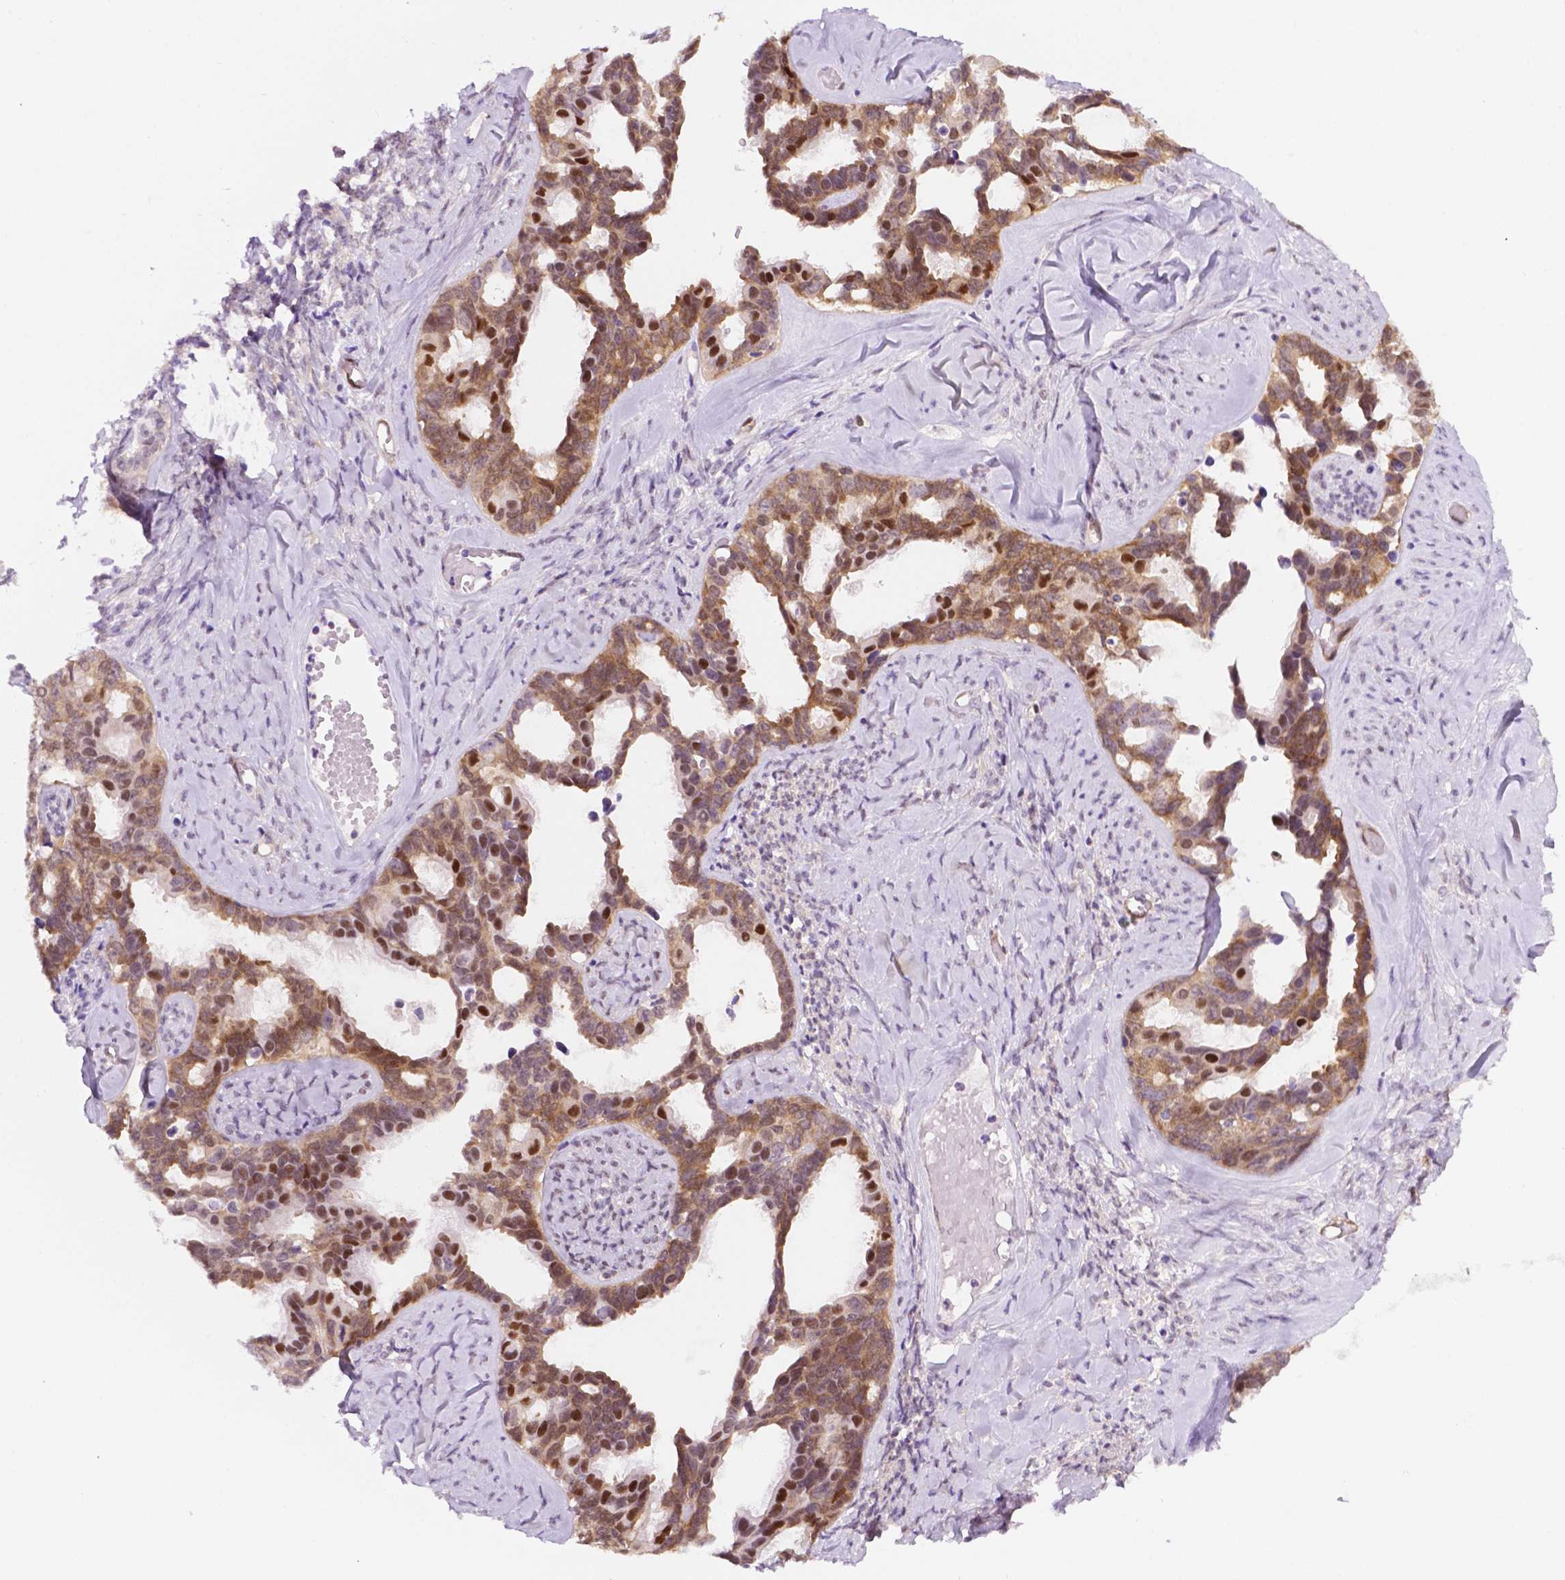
{"staining": {"intensity": "moderate", "quantity": "25%-75%", "location": "cytoplasmic/membranous,nuclear"}, "tissue": "ovarian cancer", "cell_type": "Tumor cells", "image_type": "cancer", "snomed": [{"axis": "morphology", "description": "Cystadenocarcinoma, serous, NOS"}, {"axis": "topography", "description": "Ovary"}], "caption": "Tumor cells demonstrate moderate cytoplasmic/membranous and nuclear expression in approximately 25%-75% of cells in serous cystadenocarcinoma (ovarian).", "gene": "ERF", "patient": {"sex": "female", "age": 69}}